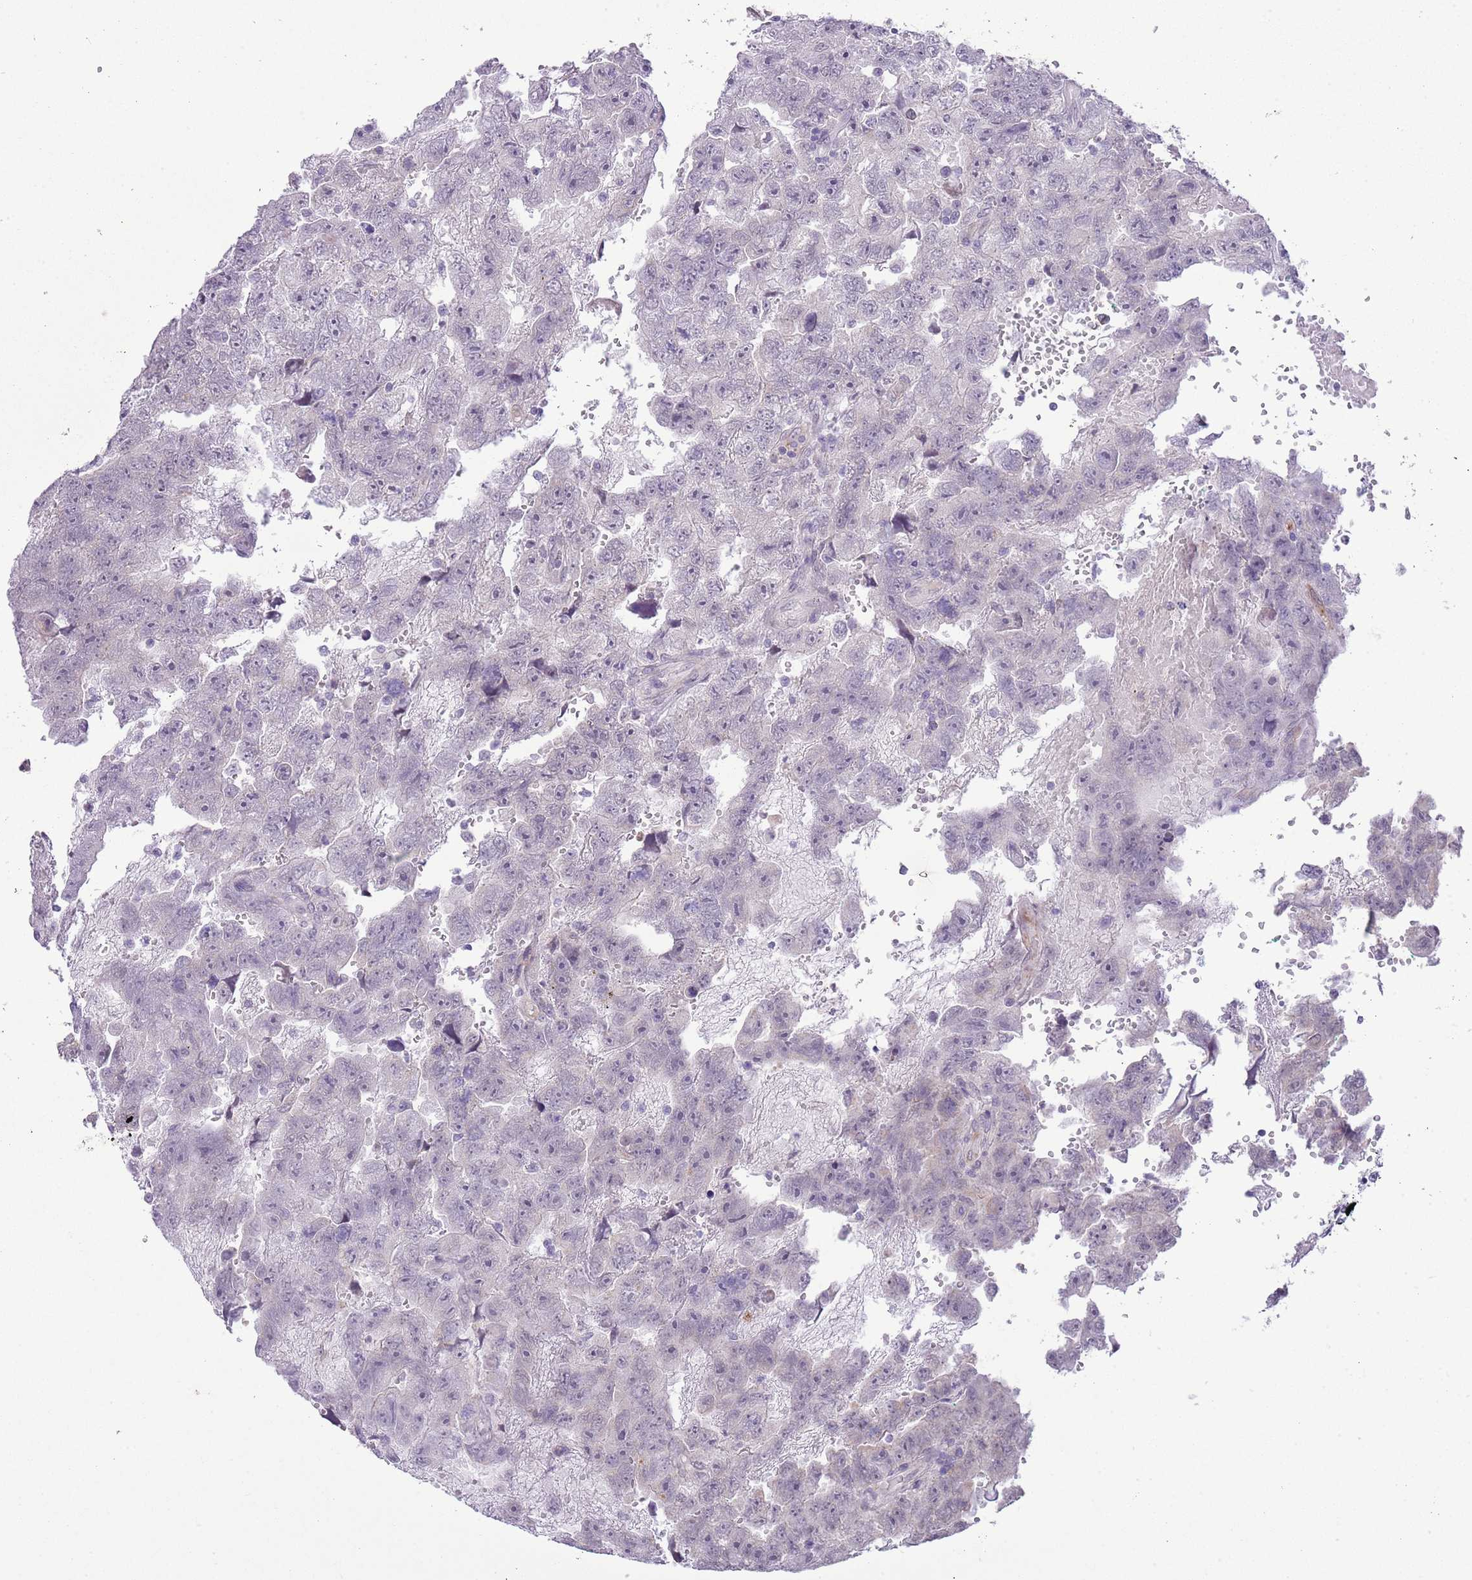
{"staining": {"intensity": "negative", "quantity": "none", "location": "none"}, "tissue": "testis cancer", "cell_type": "Tumor cells", "image_type": "cancer", "snomed": [{"axis": "morphology", "description": "Carcinoma, Embryonal, NOS"}, {"axis": "topography", "description": "Testis"}], "caption": "Human testis cancer (embryonal carcinoma) stained for a protein using immunohistochemistry (IHC) exhibits no positivity in tumor cells.", "gene": "MIDN", "patient": {"sex": "male", "age": 45}}